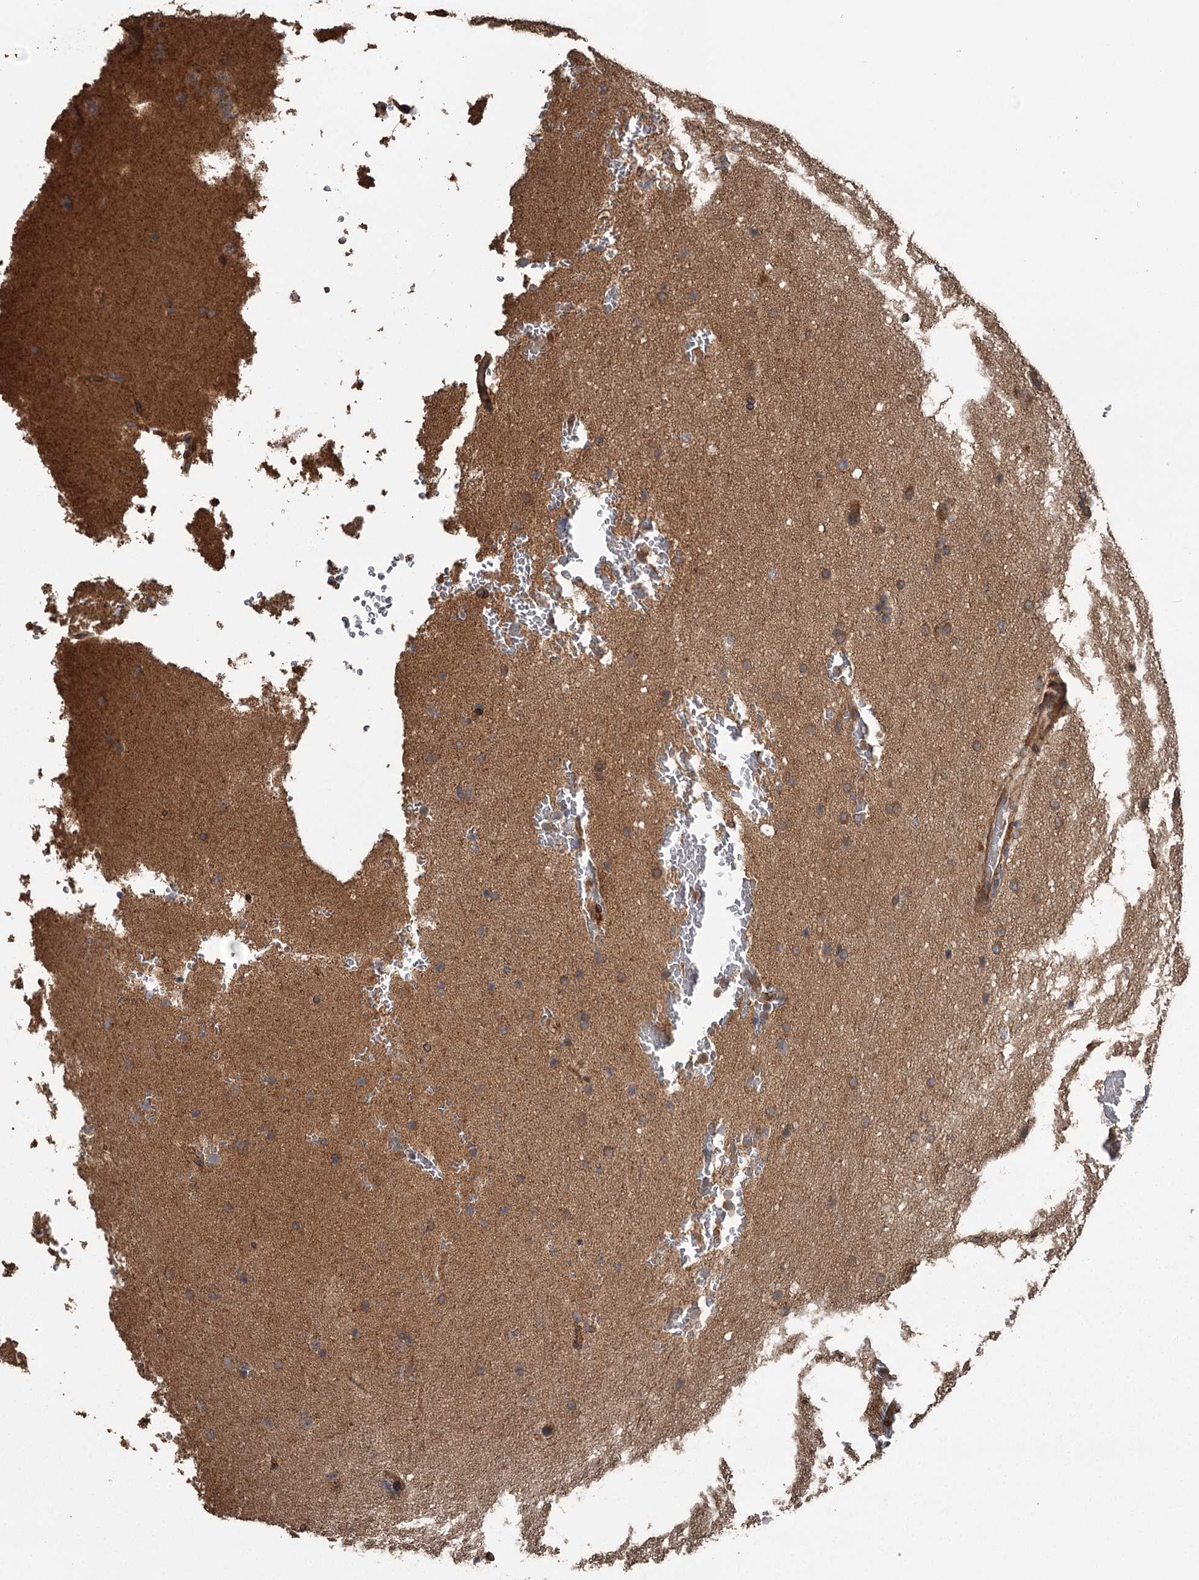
{"staining": {"intensity": "moderate", "quantity": ">75%", "location": "cytoplasmic/membranous"}, "tissue": "glioma", "cell_type": "Tumor cells", "image_type": "cancer", "snomed": [{"axis": "morphology", "description": "Glioma, malignant, Low grade"}, {"axis": "topography", "description": "Brain"}], "caption": "IHC (DAB) staining of human malignant glioma (low-grade) reveals moderate cytoplasmic/membranous protein positivity in approximately >75% of tumor cells.", "gene": "RAB21", "patient": {"sex": "female", "age": 37}}